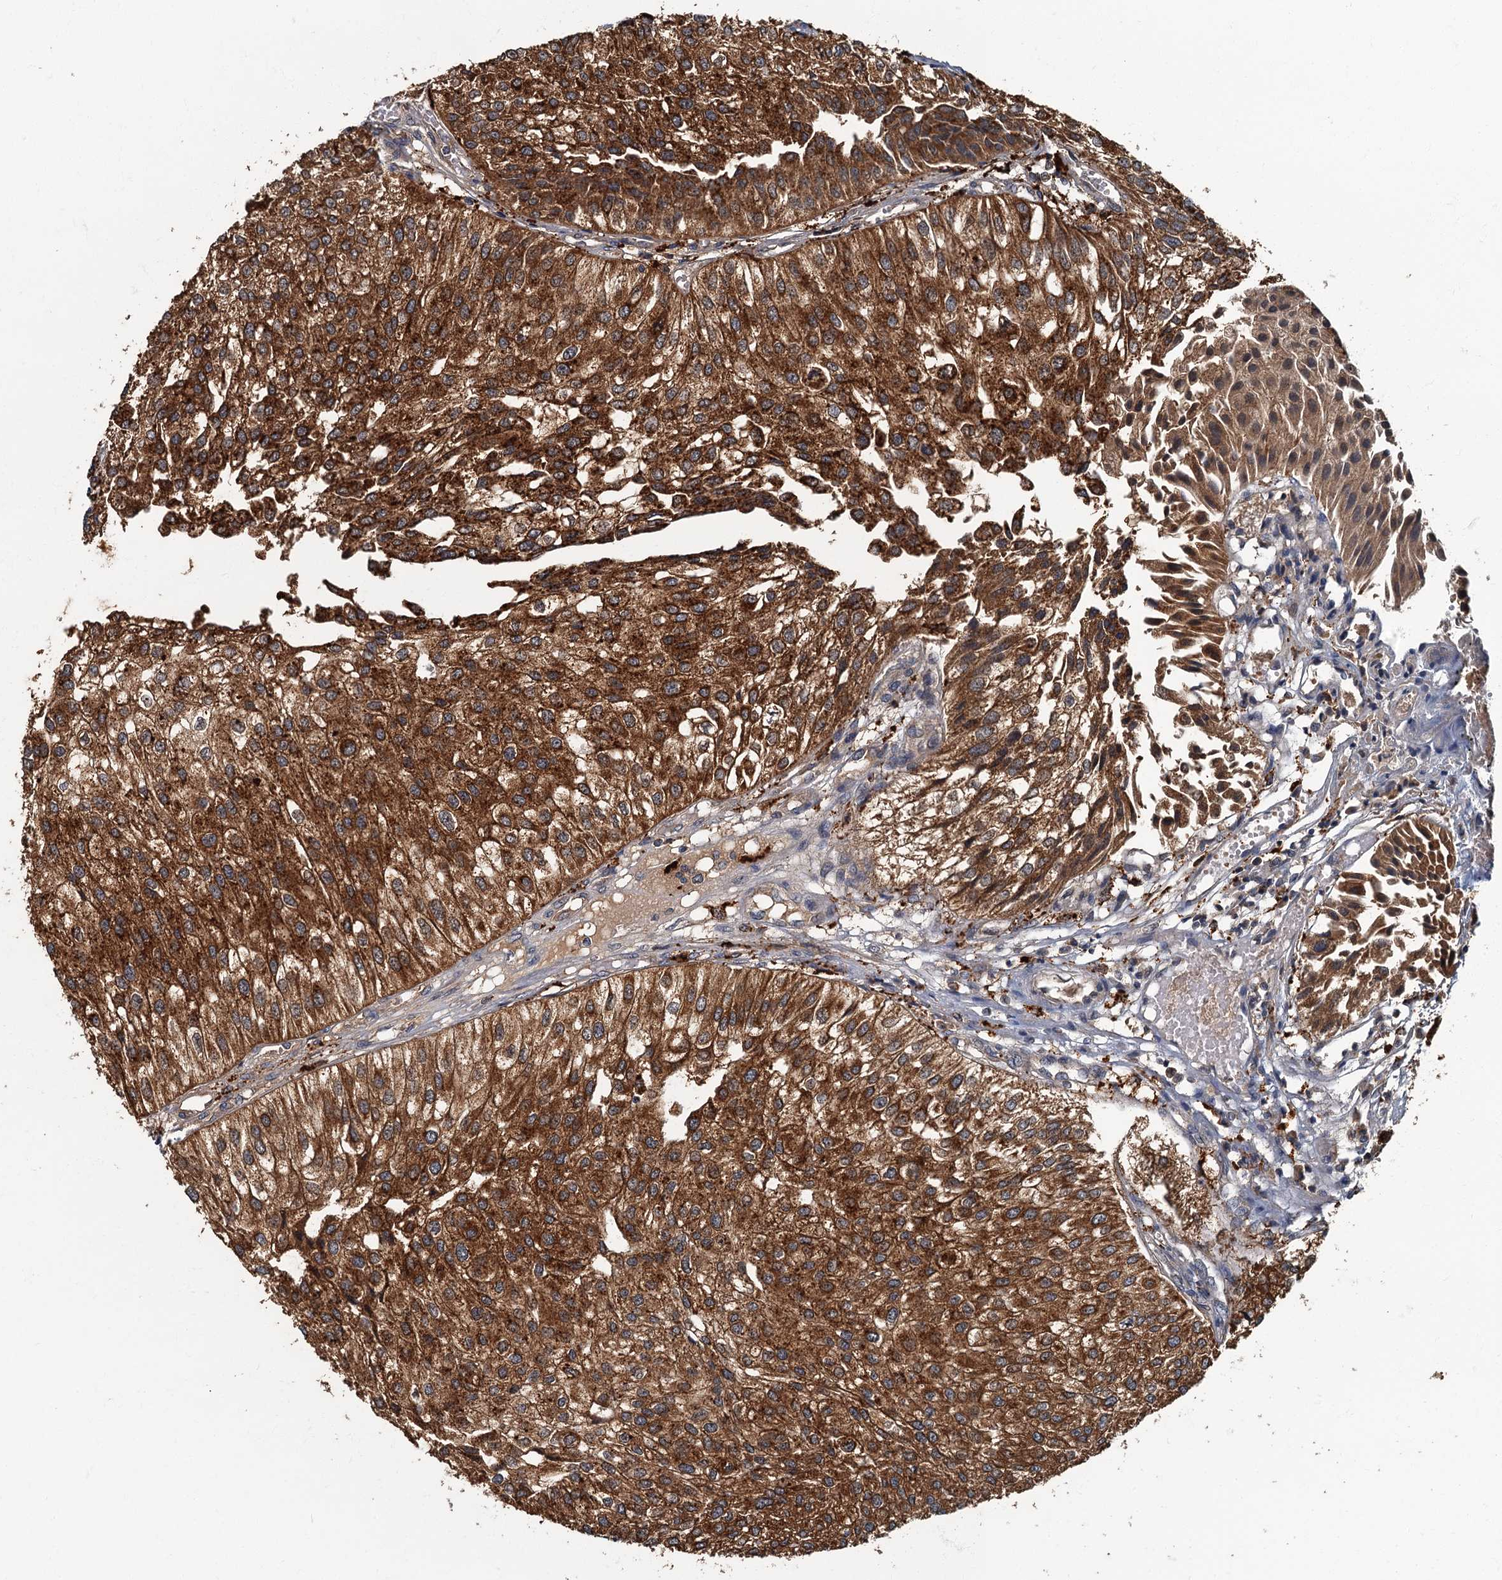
{"staining": {"intensity": "strong", "quantity": ">75%", "location": "cytoplasmic/membranous"}, "tissue": "urothelial cancer", "cell_type": "Tumor cells", "image_type": "cancer", "snomed": [{"axis": "morphology", "description": "Urothelial carcinoma, Low grade"}, {"axis": "topography", "description": "Urinary bladder"}], "caption": "Immunohistochemistry photomicrograph of neoplastic tissue: urothelial cancer stained using immunohistochemistry (IHC) reveals high levels of strong protein expression localized specifically in the cytoplasmic/membranous of tumor cells, appearing as a cytoplasmic/membranous brown color.", "gene": "WDCP", "patient": {"sex": "female", "age": 89}}